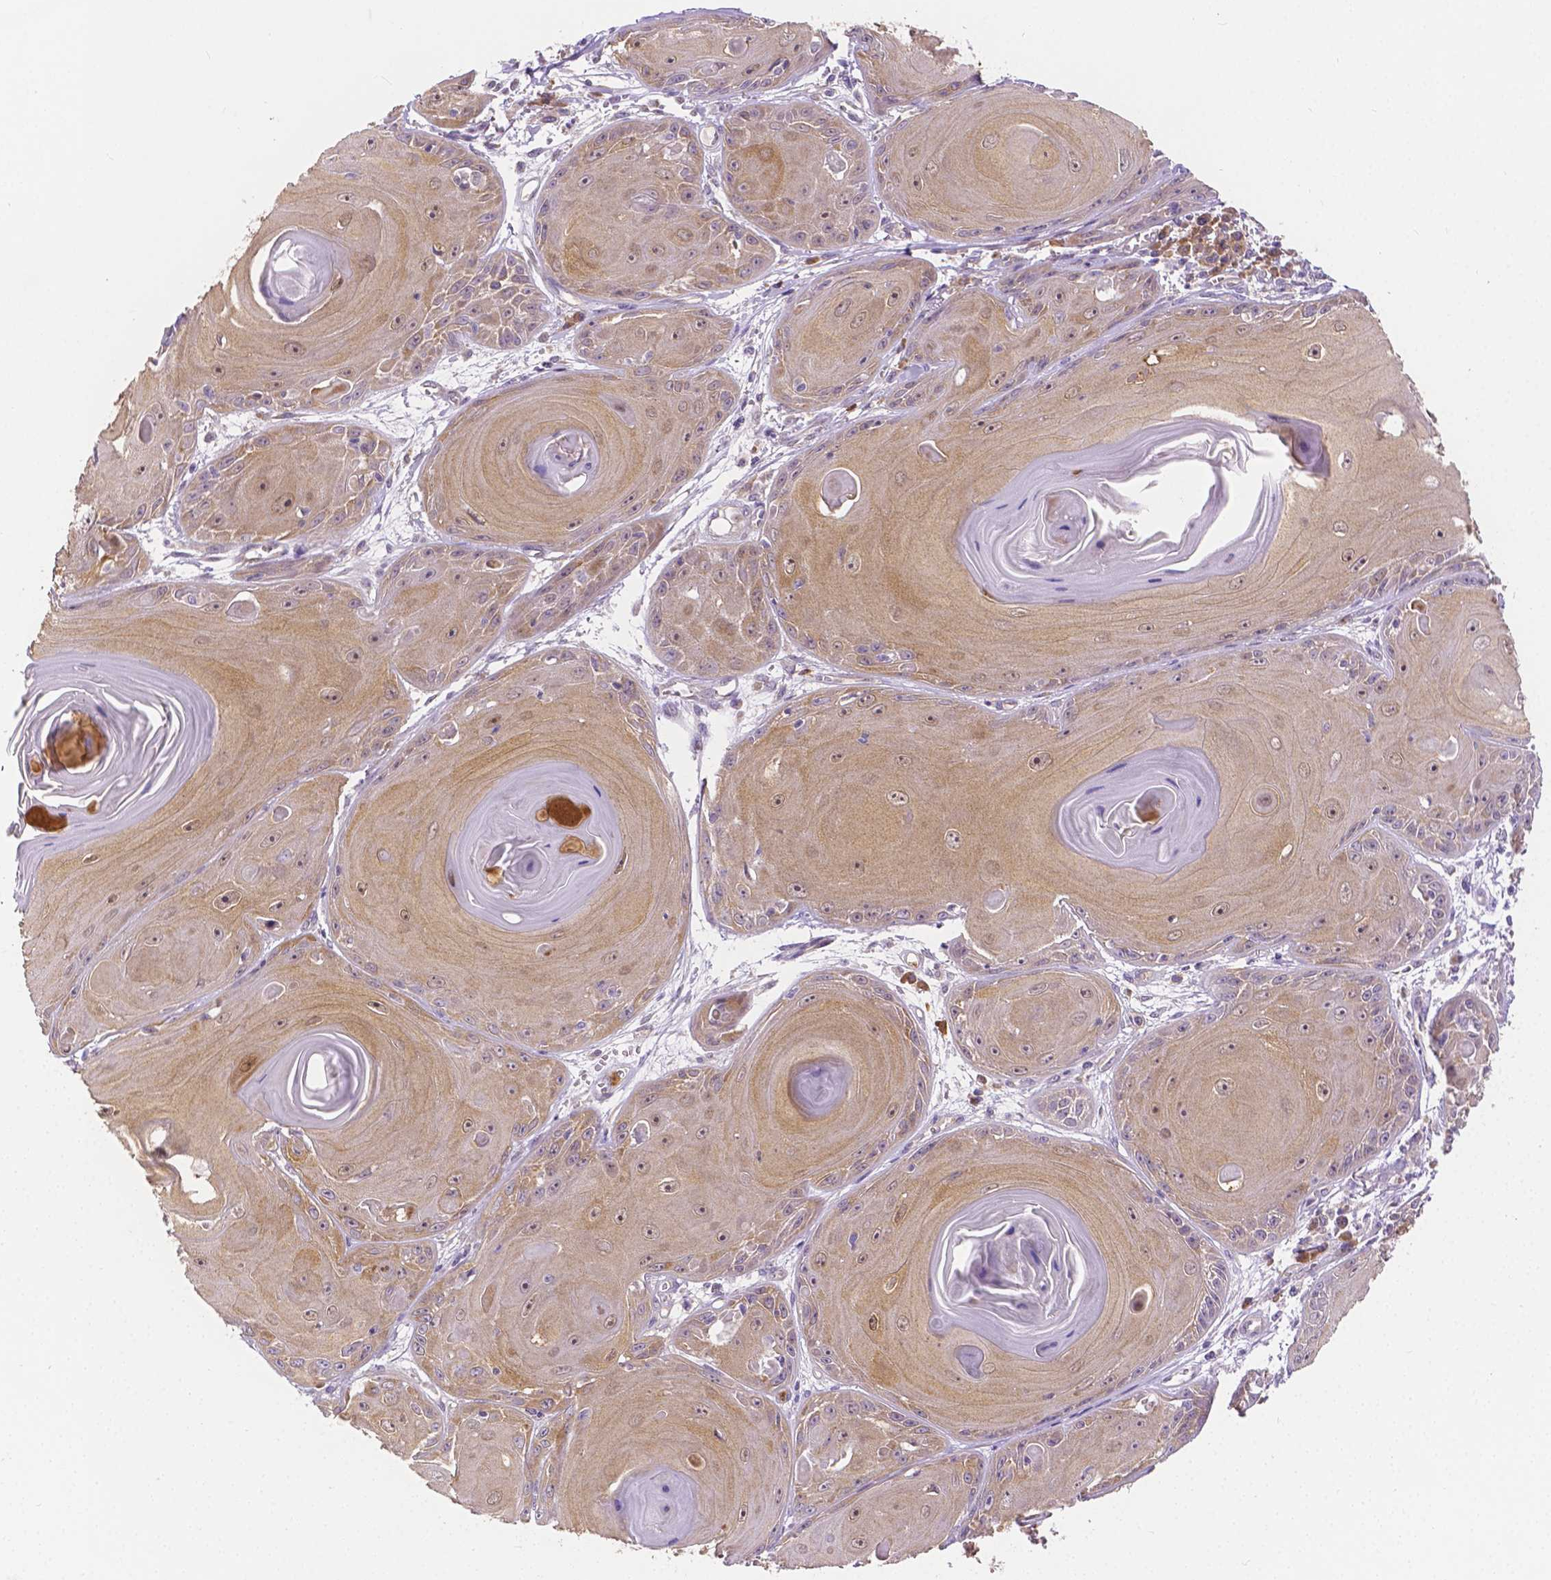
{"staining": {"intensity": "weak", "quantity": ">75%", "location": "cytoplasmic/membranous"}, "tissue": "skin cancer", "cell_type": "Tumor cells", "image_type": "cancer", "snomed": [{"axis": "morphology", "description": "Squamous cell carcinoma, NOS"}, {"axis": "topography", "description": "Skin"}, {"axis": "topography", "description": "Vulva"}], "caption": "Weak cytoplasmic/membranous staining for a protein is seen in about >75% of tumor cells of squamous cell carcinoma (skin) using IHC.", "gene": "ZNRD2", "patient": {"sex": "female", "age": 85}}